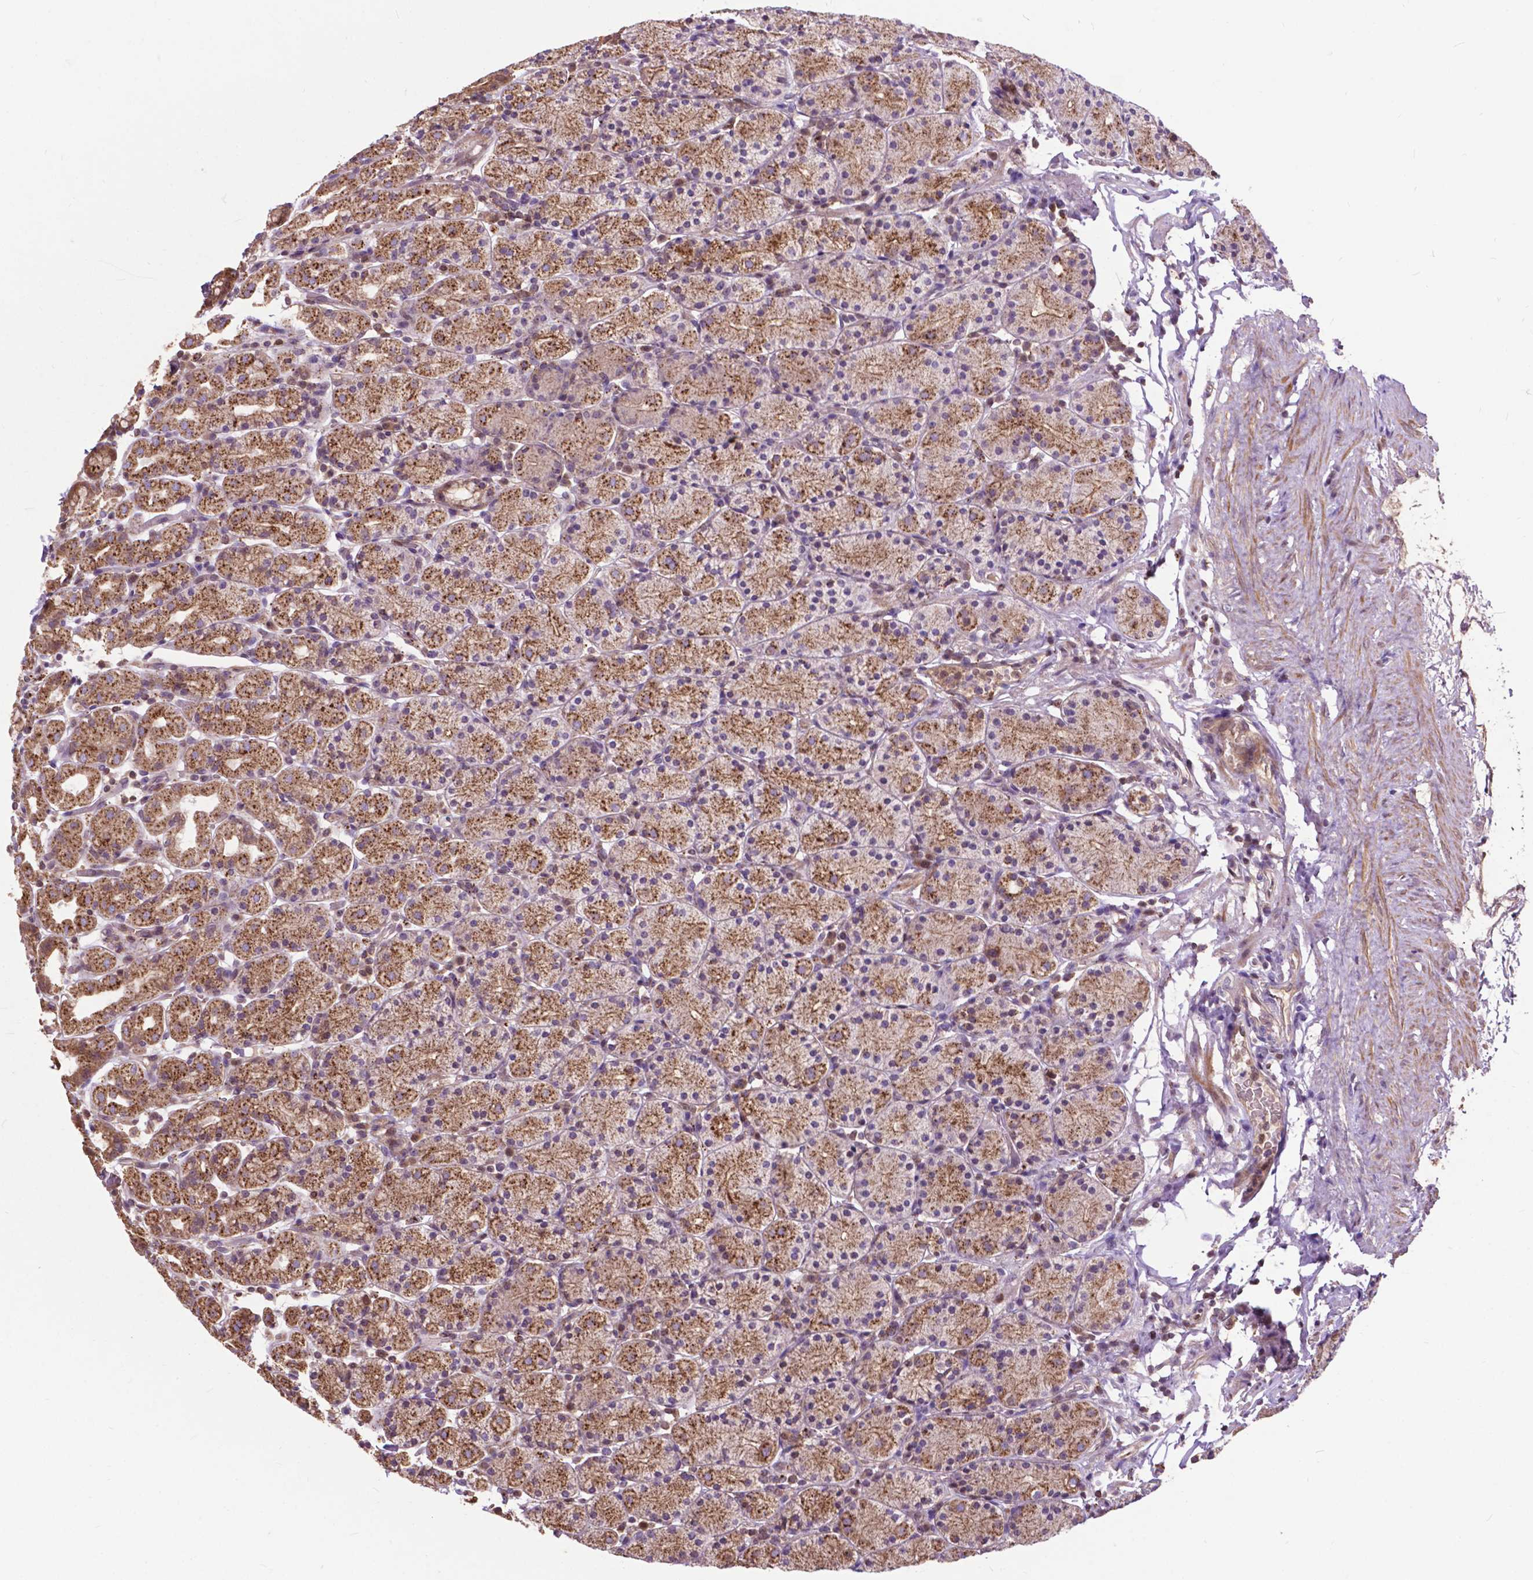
{"staining": {"intensity": "moderate", "quantity": ">75%", "location": "cytoplasmic/membranous"}, "tissue": "stomach", "cell_type": "Glandular cells", "image_type": "normal", "snomed": [{"axis": "morphology", "description": "Normal tissue, NOS"}, {"axis": "topography", "description": "Stomach, upper"}, {"axis": "topography", "description": "Stomach"}], "caption": "Unremarkable stomach was stained to show a protein in brown. There is medium levels of moderate cytoplasmic/membranous positivity in about >75% of glandular cells.", "gene": "CHMP4A", "patient": {"sex": "male", "age": 62}}